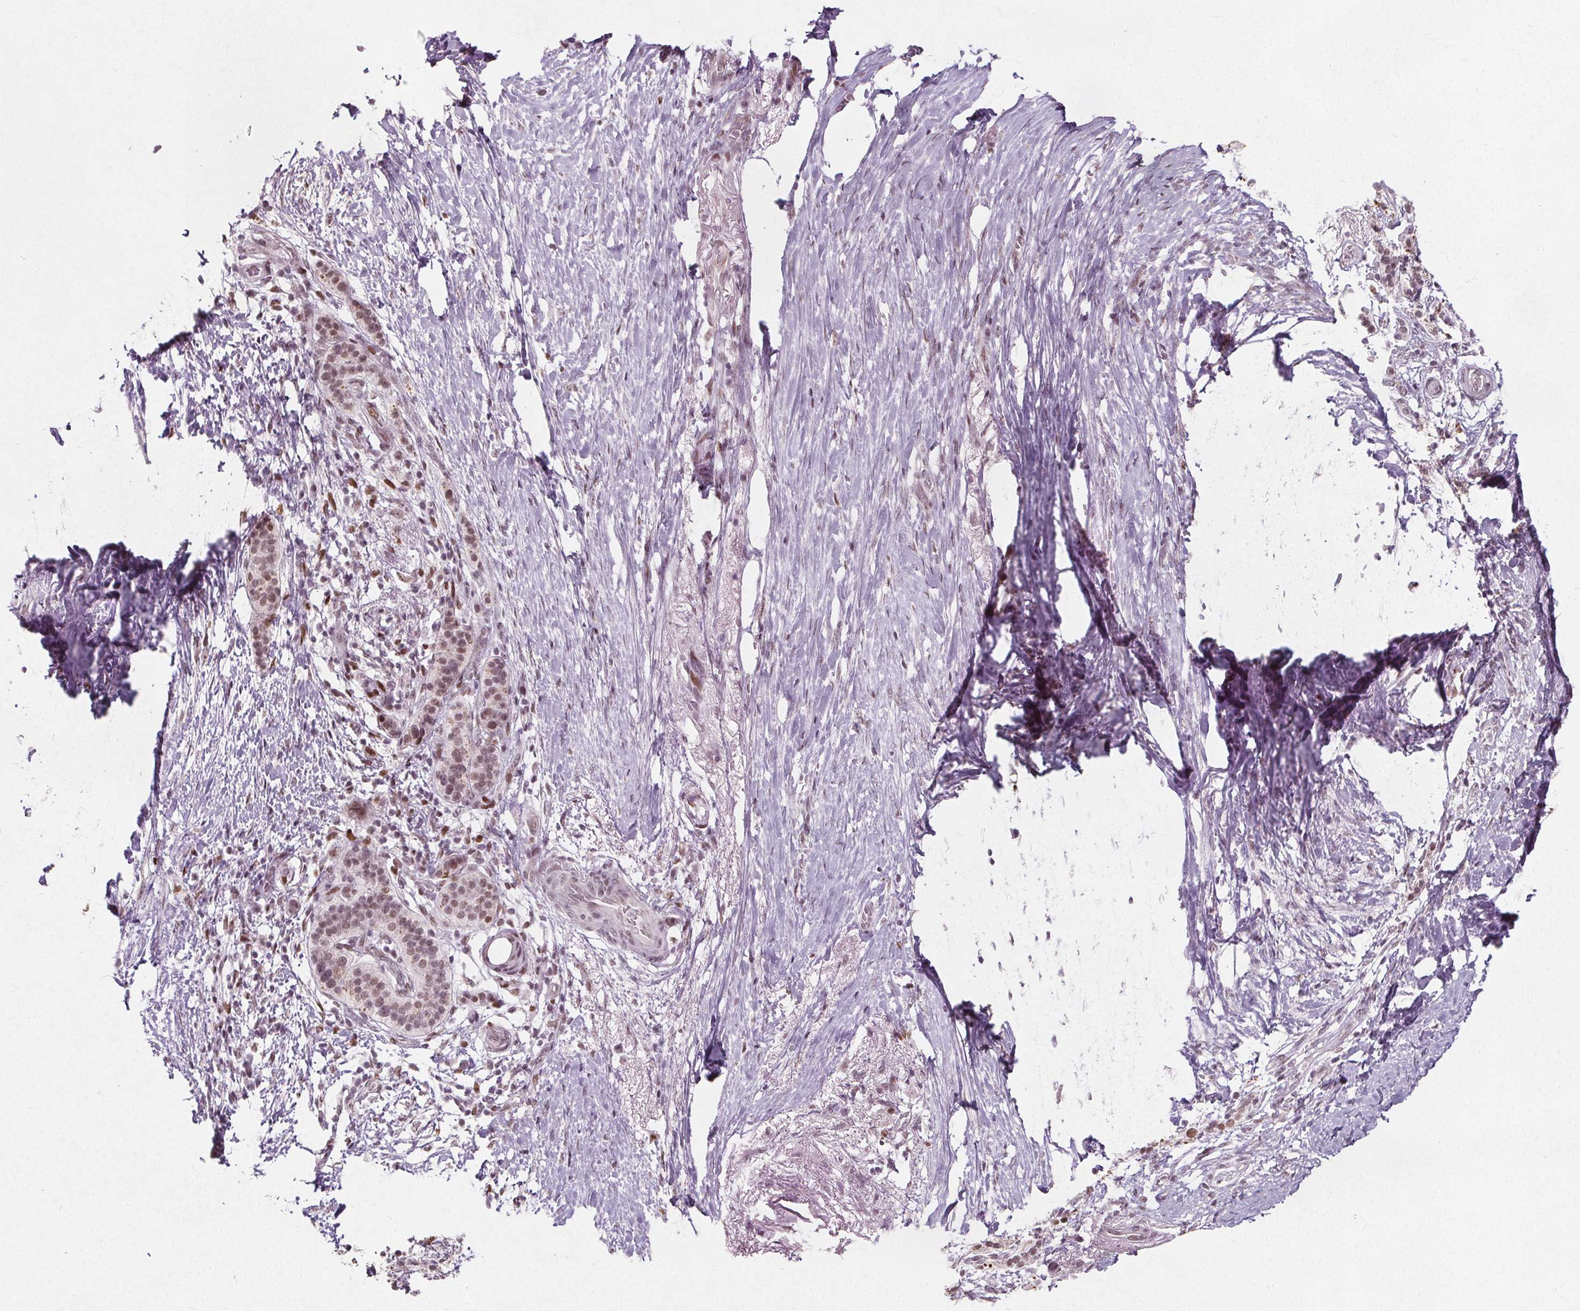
{"staining": {"intensity": "moderate", "quantity": "25%-75%", "location": "nuclear"}, "tissue": "pancreatic cancer", "cell_type": "Tumor cells", "image_type": "cancer", "snomed": [{"axis": "morphology", "description": "Adenocarcinoma, NOS"}, {"axis": "topography", "description": "Pancreas"}], "caption": "Moderate nuclear staining for a protein is seen in approximately 25%-75% of tumor cells of pancreatic cancer (adenocarcinoma) using immunohistochemistry (IHC).", "gene": "TAF6L", "patient": {"sex": "female", "age": 72}}